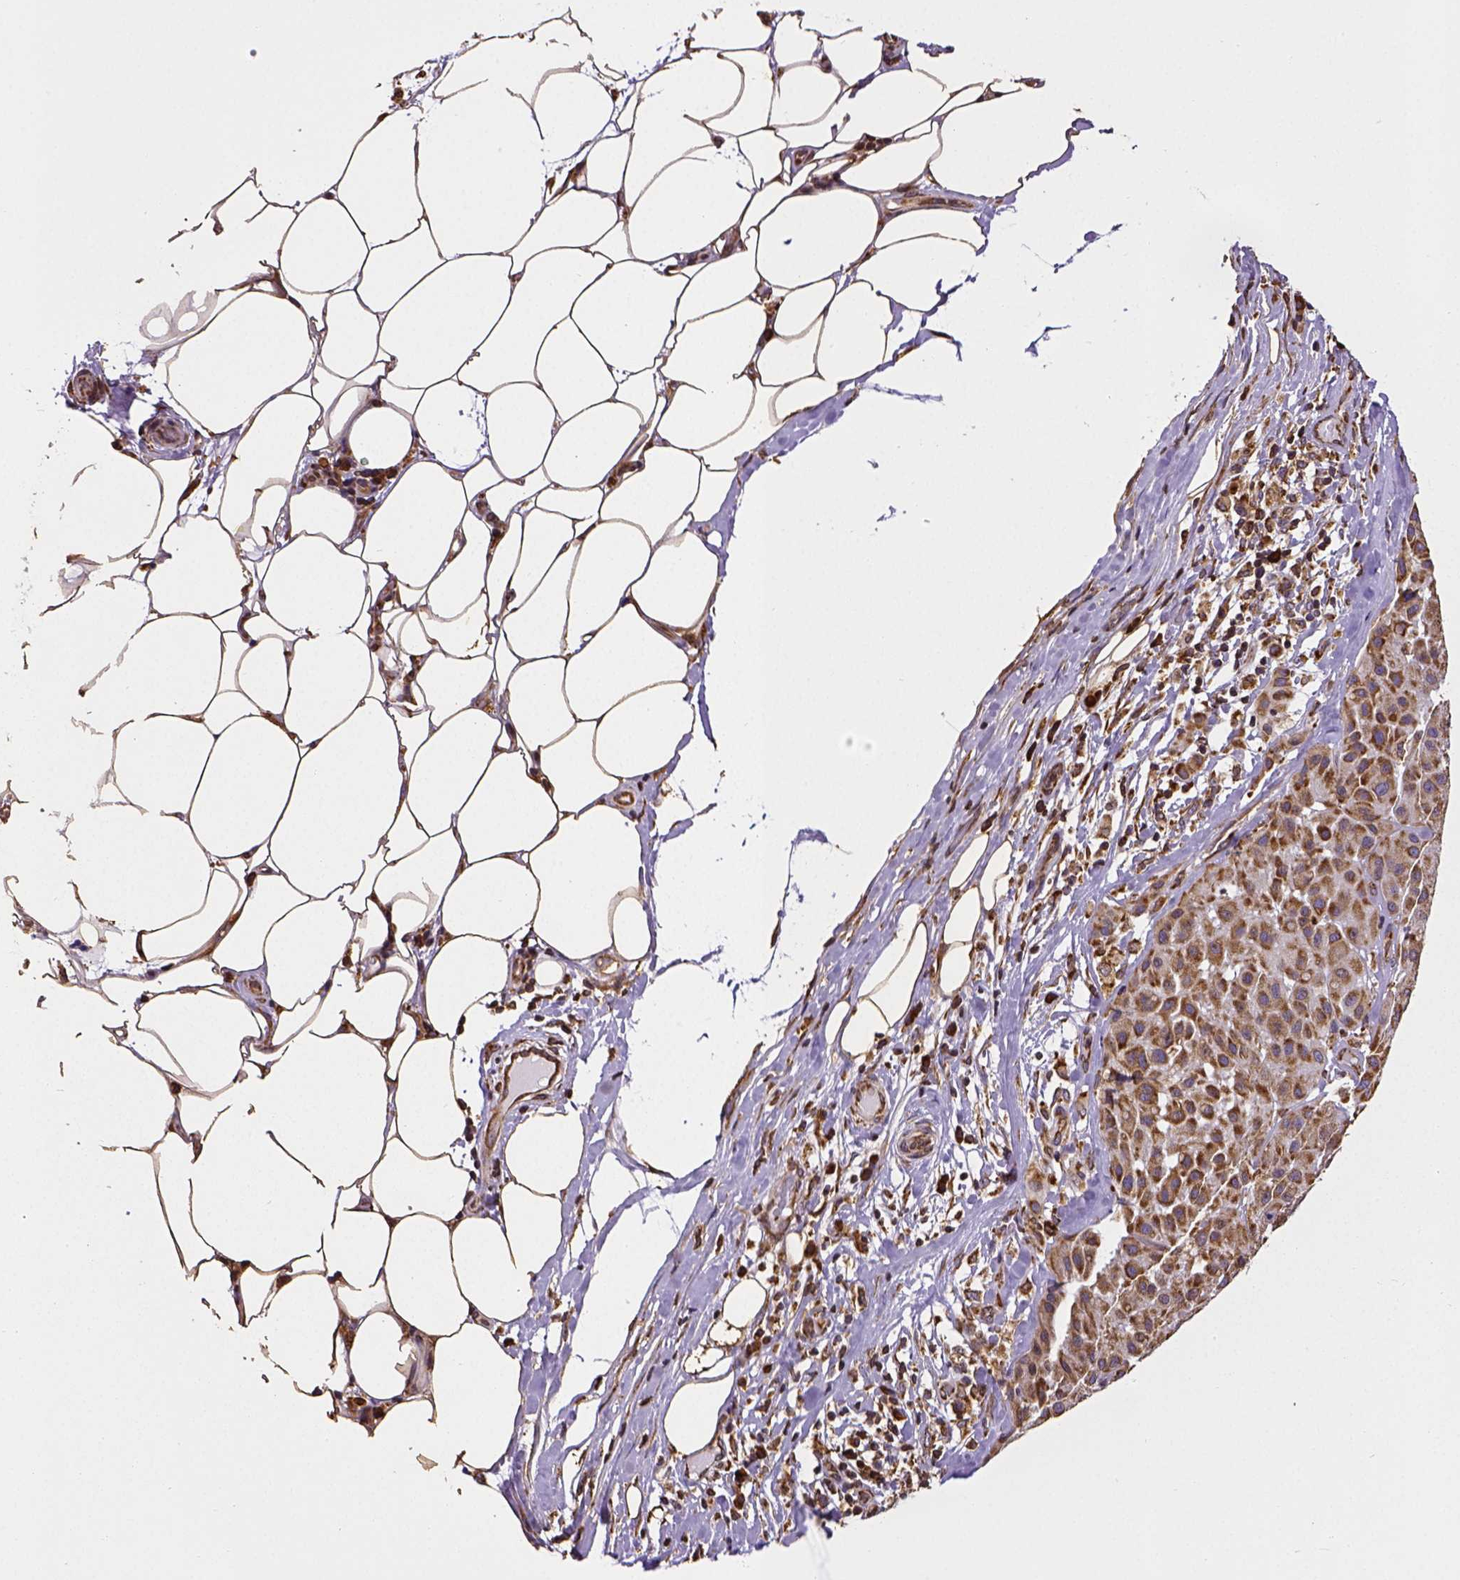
{"staining": {"intensity": "strong", "quantity": ">75%", "location": "cytoplasmic/membranous"}, "tissue": "melanoma", "cell_type": "Tumor cells", "image_type": "cancer", "snomed": [{"axis": "morphology", "description": "Malignant melanoma, Metastatic site"}, {"axis": "topography", "description": "Smooth muscle"}], "caption": "Malignant melanoma (metastatic site) stained with a protein marker displays strong staining in tumor cells.", "gene": "MTDH", "patient": {"sex": "male", "age": 41}}